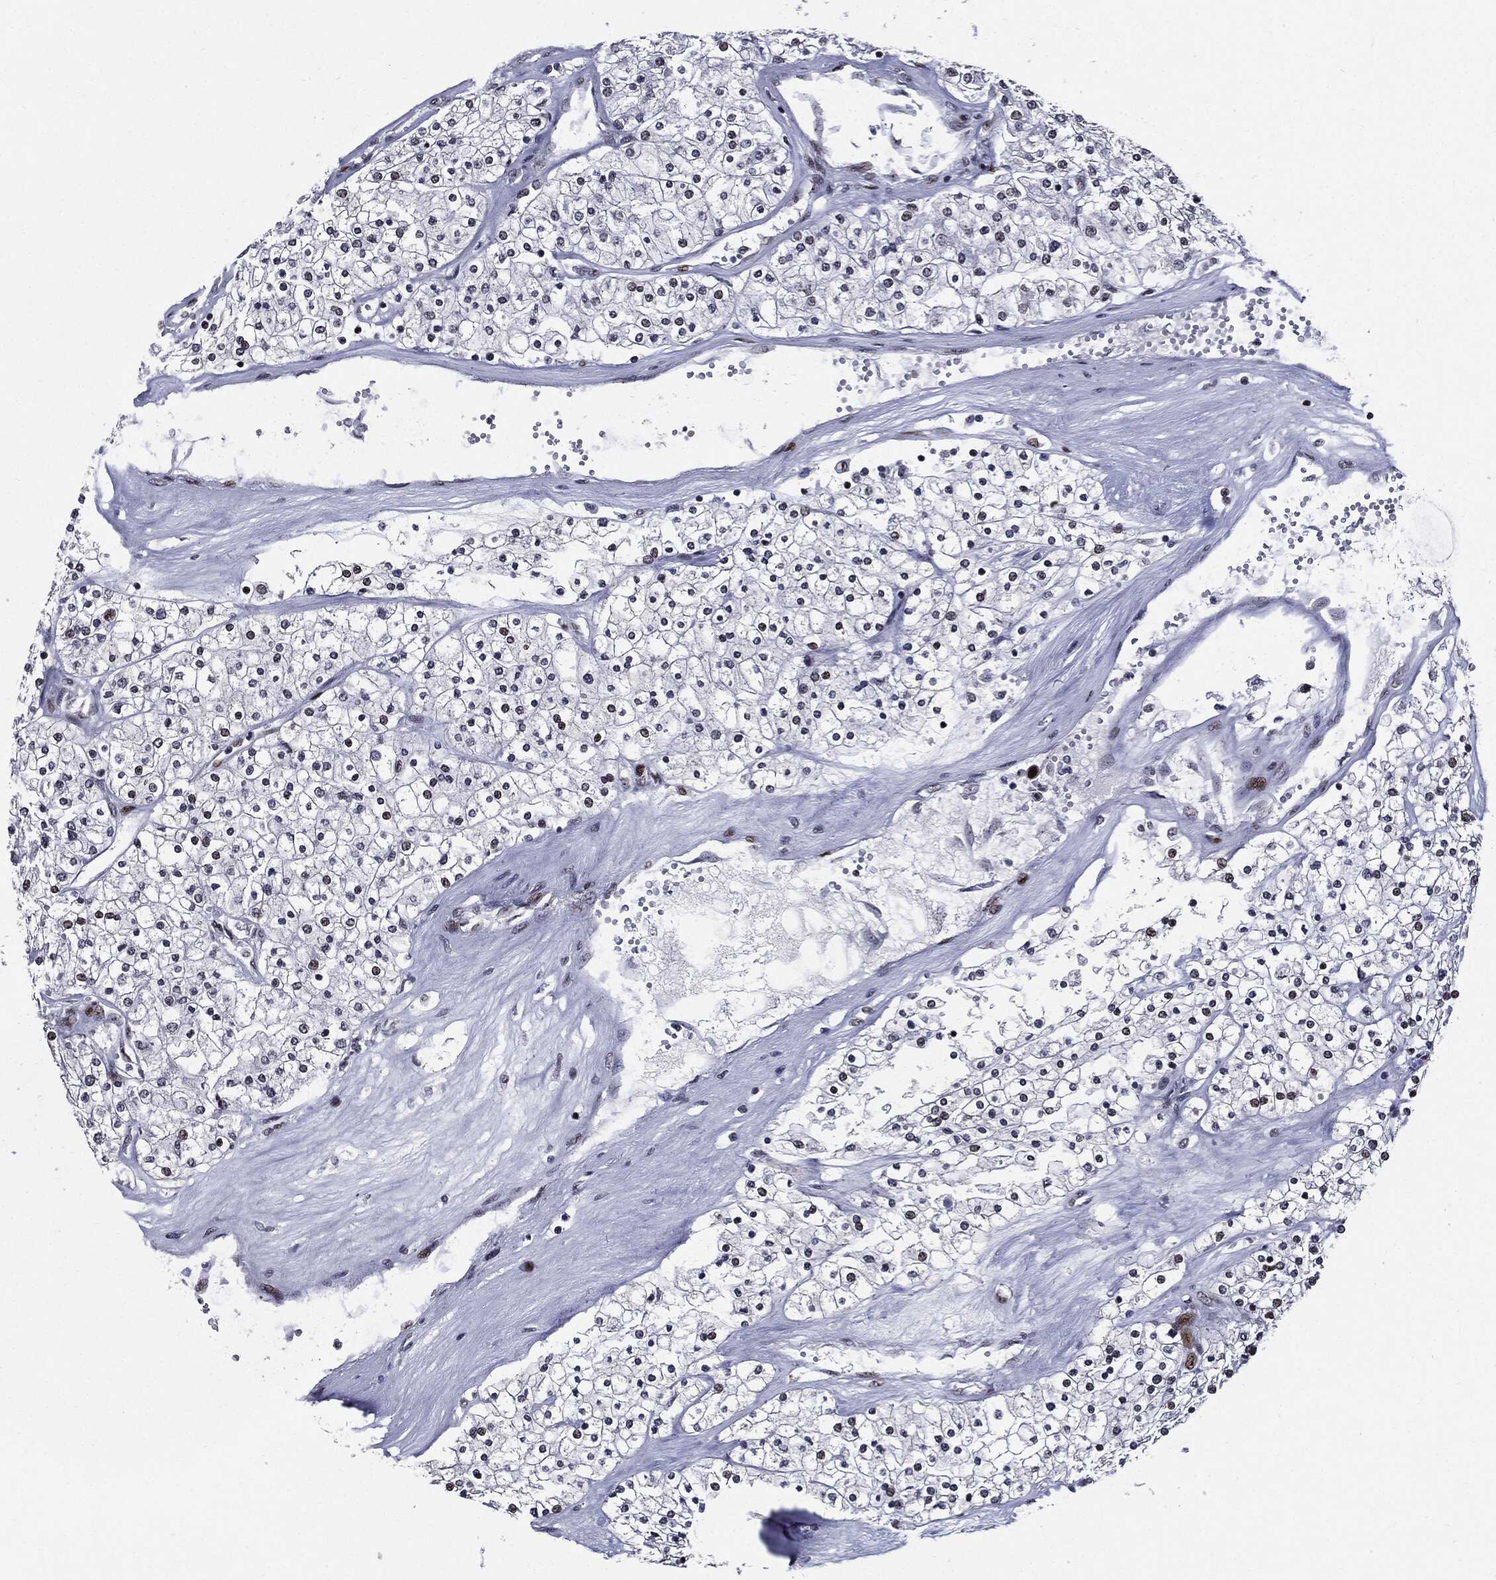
{"staining": {"intensity": "moderate", "quantity": "<25%", "location": "nuclear"}, "tissue": "renal cancer", "cell_type": "Tumor cells", "image_type": "cancer", "snomed": [{"axis": "morphology", "description": "Adenocarcinoma, NOS"}, {"axis": "topography", "description": "Kidney"}], "caption": "A brown stain labels moderate nuclear expression of a protein in renal cancer (adenocarcinoma) tumor cells.", "gene": "ZFP91", "patient": {"sex": "male", "age": 80}}